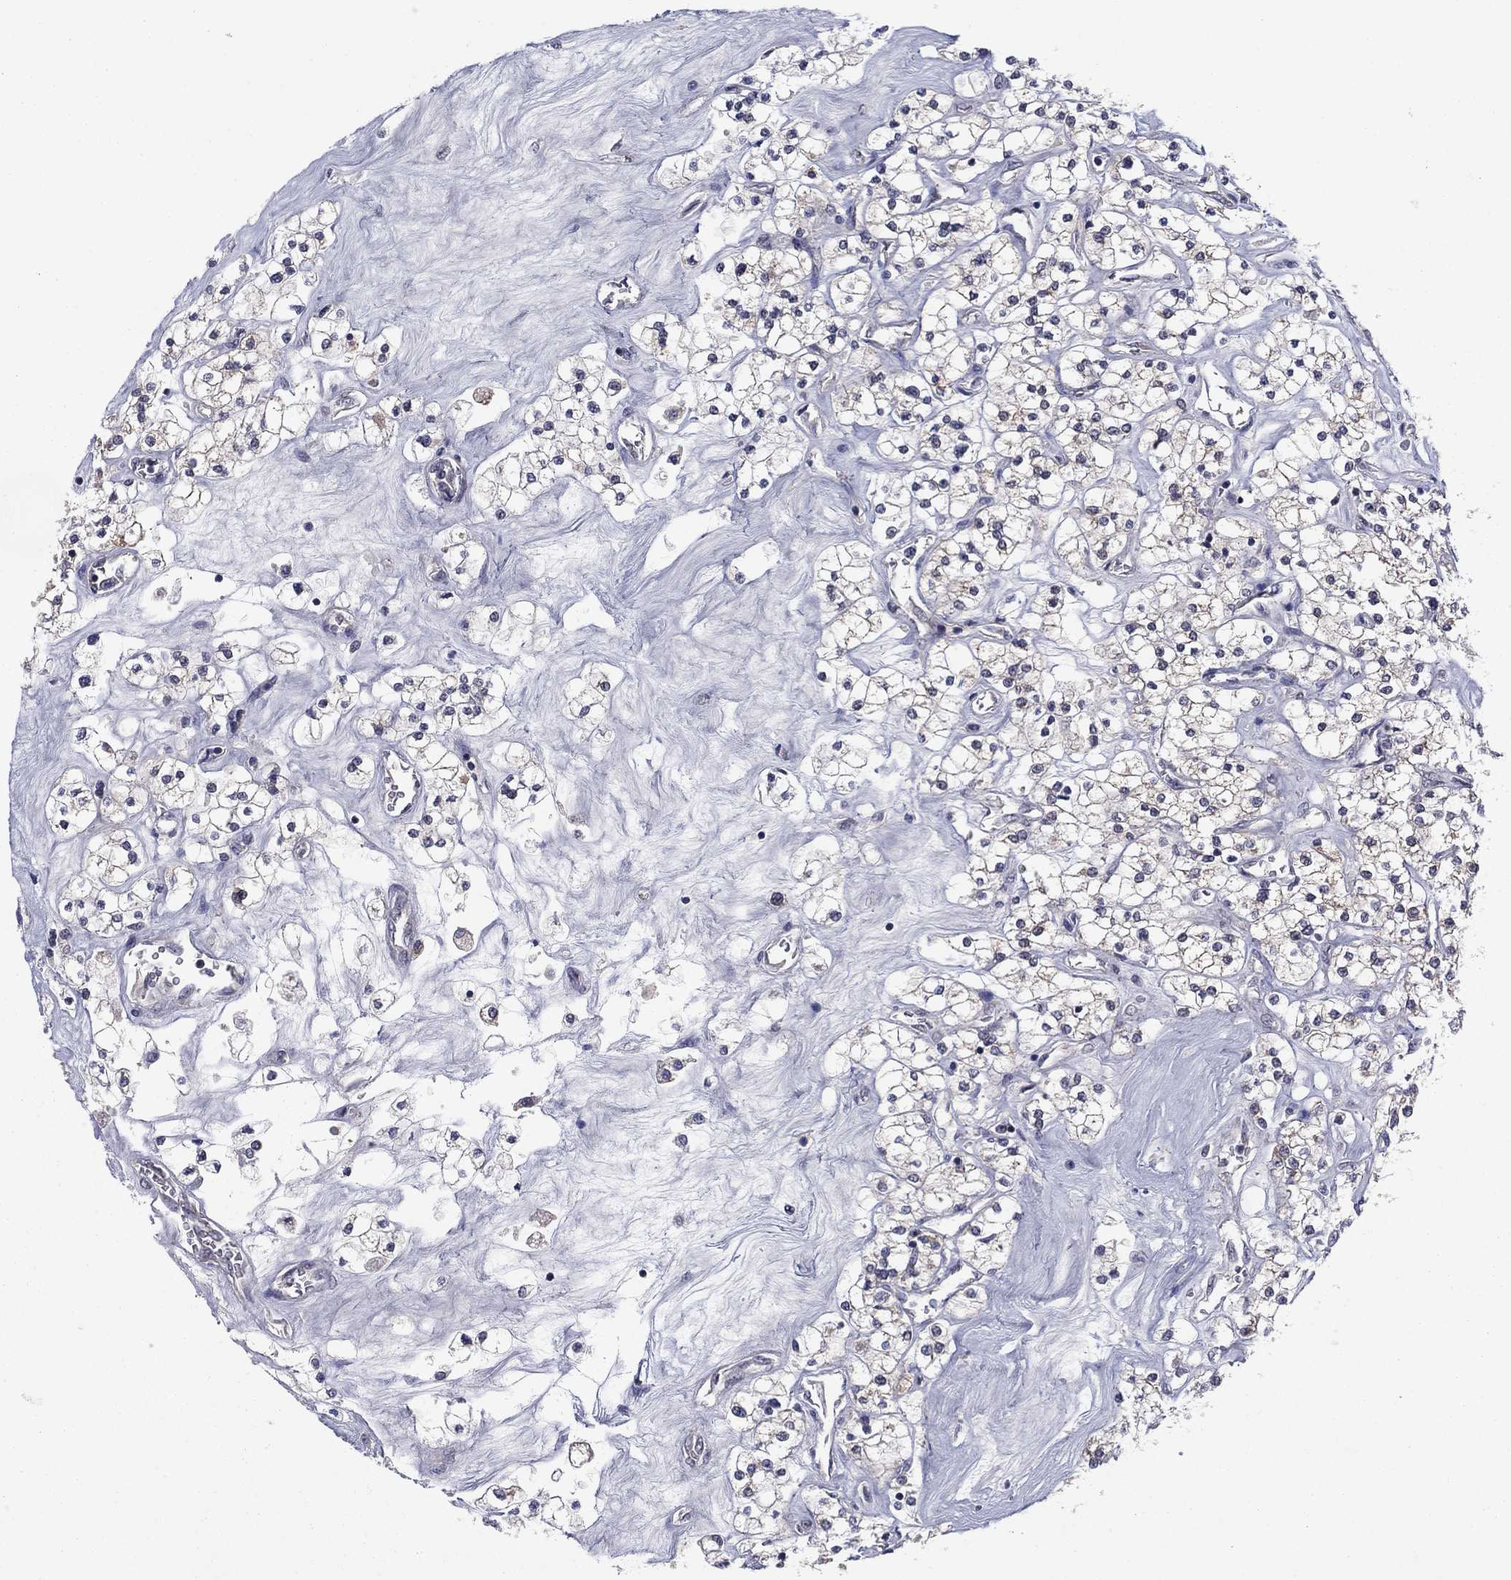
{"staining": {"intensity": "negative", "quantity": "none", "location": "none"}, "tissue": "renal cancer", "cell_type": "Tumor cells", "image_type": "cancer", "snomed": [{"axis": "morphology", "description": "Adenocarcinoma, NOS"}, {"axis": "topography", "description": "Kidney"}], "caption": "Tumor cells show no significant expression in renal cancer (adenocarcinoma). (DAB (3,3'-diaminobenzidine) immunohistochemistry visualized using brightfield microscopy, high magnification).", "gene": "GRHPR", "patient": {"sex": "male", "age": 80}}